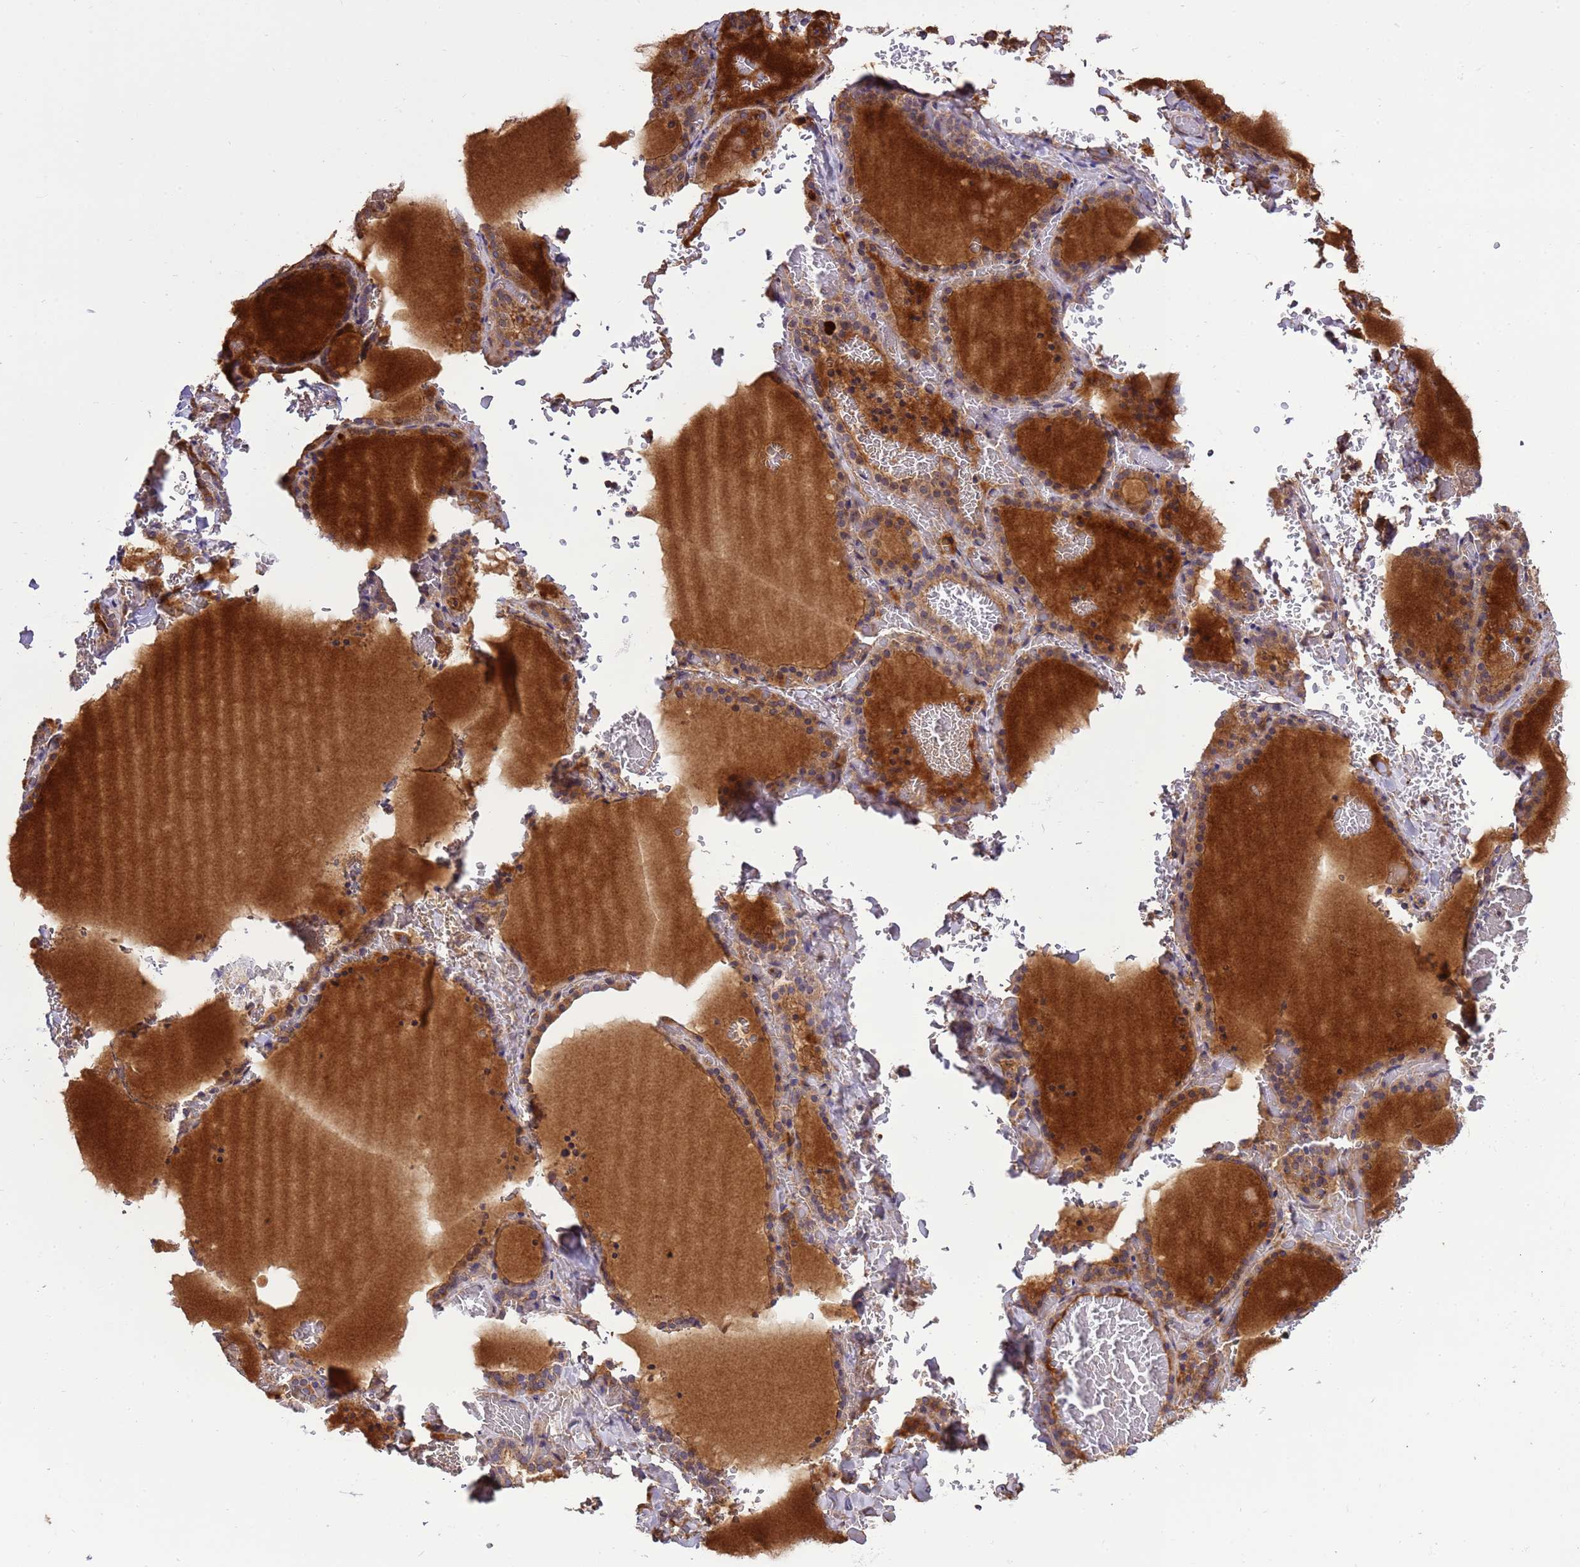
{"staining": {"intensity": "moderate", "quantity": ">75%", "location": "cytoplasmic/membranous"}, "tissue": "thyroid gland", "cell_type": "Glandular cells", "image_type": "normal", "snomed": [{"axis": "morphology", "description": "Normal tissue, NOS"}, {"axis": "topography", "description": "Thyroid gland"}], "caption": "Protein staining by IHC demonstrates moderate cytoplasmic/membranous expression in approximately >75% of glandular cells in benign thyroid gland. Using DAB (3,3'-diaminobenzidine) (brown) and hematoxylin (blue) stains, captured at high magnification using brightfield microscopy.", "gene": "SMCO3", "patient": {"sex": "female", "age": 39}}